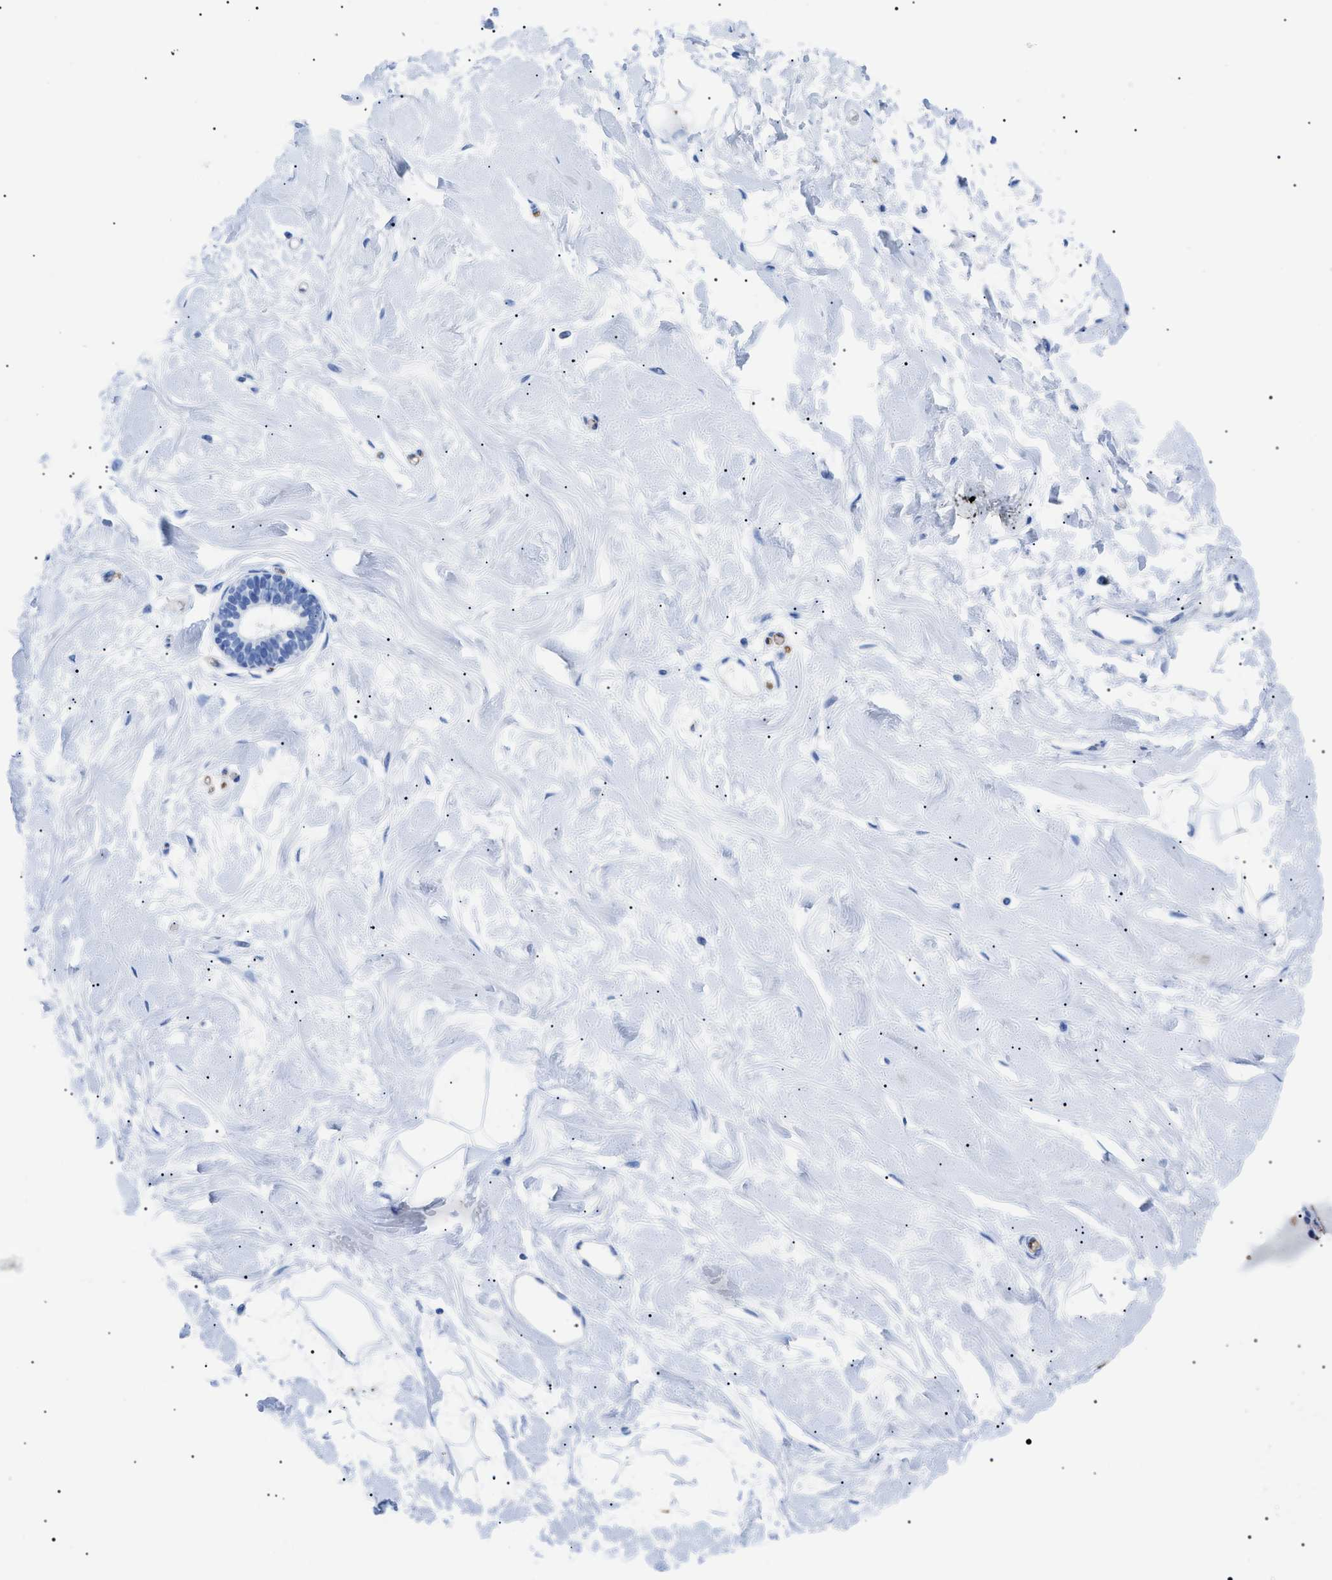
{"staining": {"intensity": "negative", "quantity": "none", "location": "none"}, "tissue": "breast", "cell_type": "Adipocytes", "image_type": "normal", "snomed": [{"axis": "morphology", "description": "Normal tissue, NOS"}, {"axis": "morphology", "description": "Lobular carcinoma"}, {"axis": "topography", "description": "Breast"}], "caption": "This is a histopathology image of immunohistochemistry (IHC) staining of normal breast, which shows no staining in adipocytes.", "gene": "PODXL", "patient": {"sex": "female", "age": 59}}